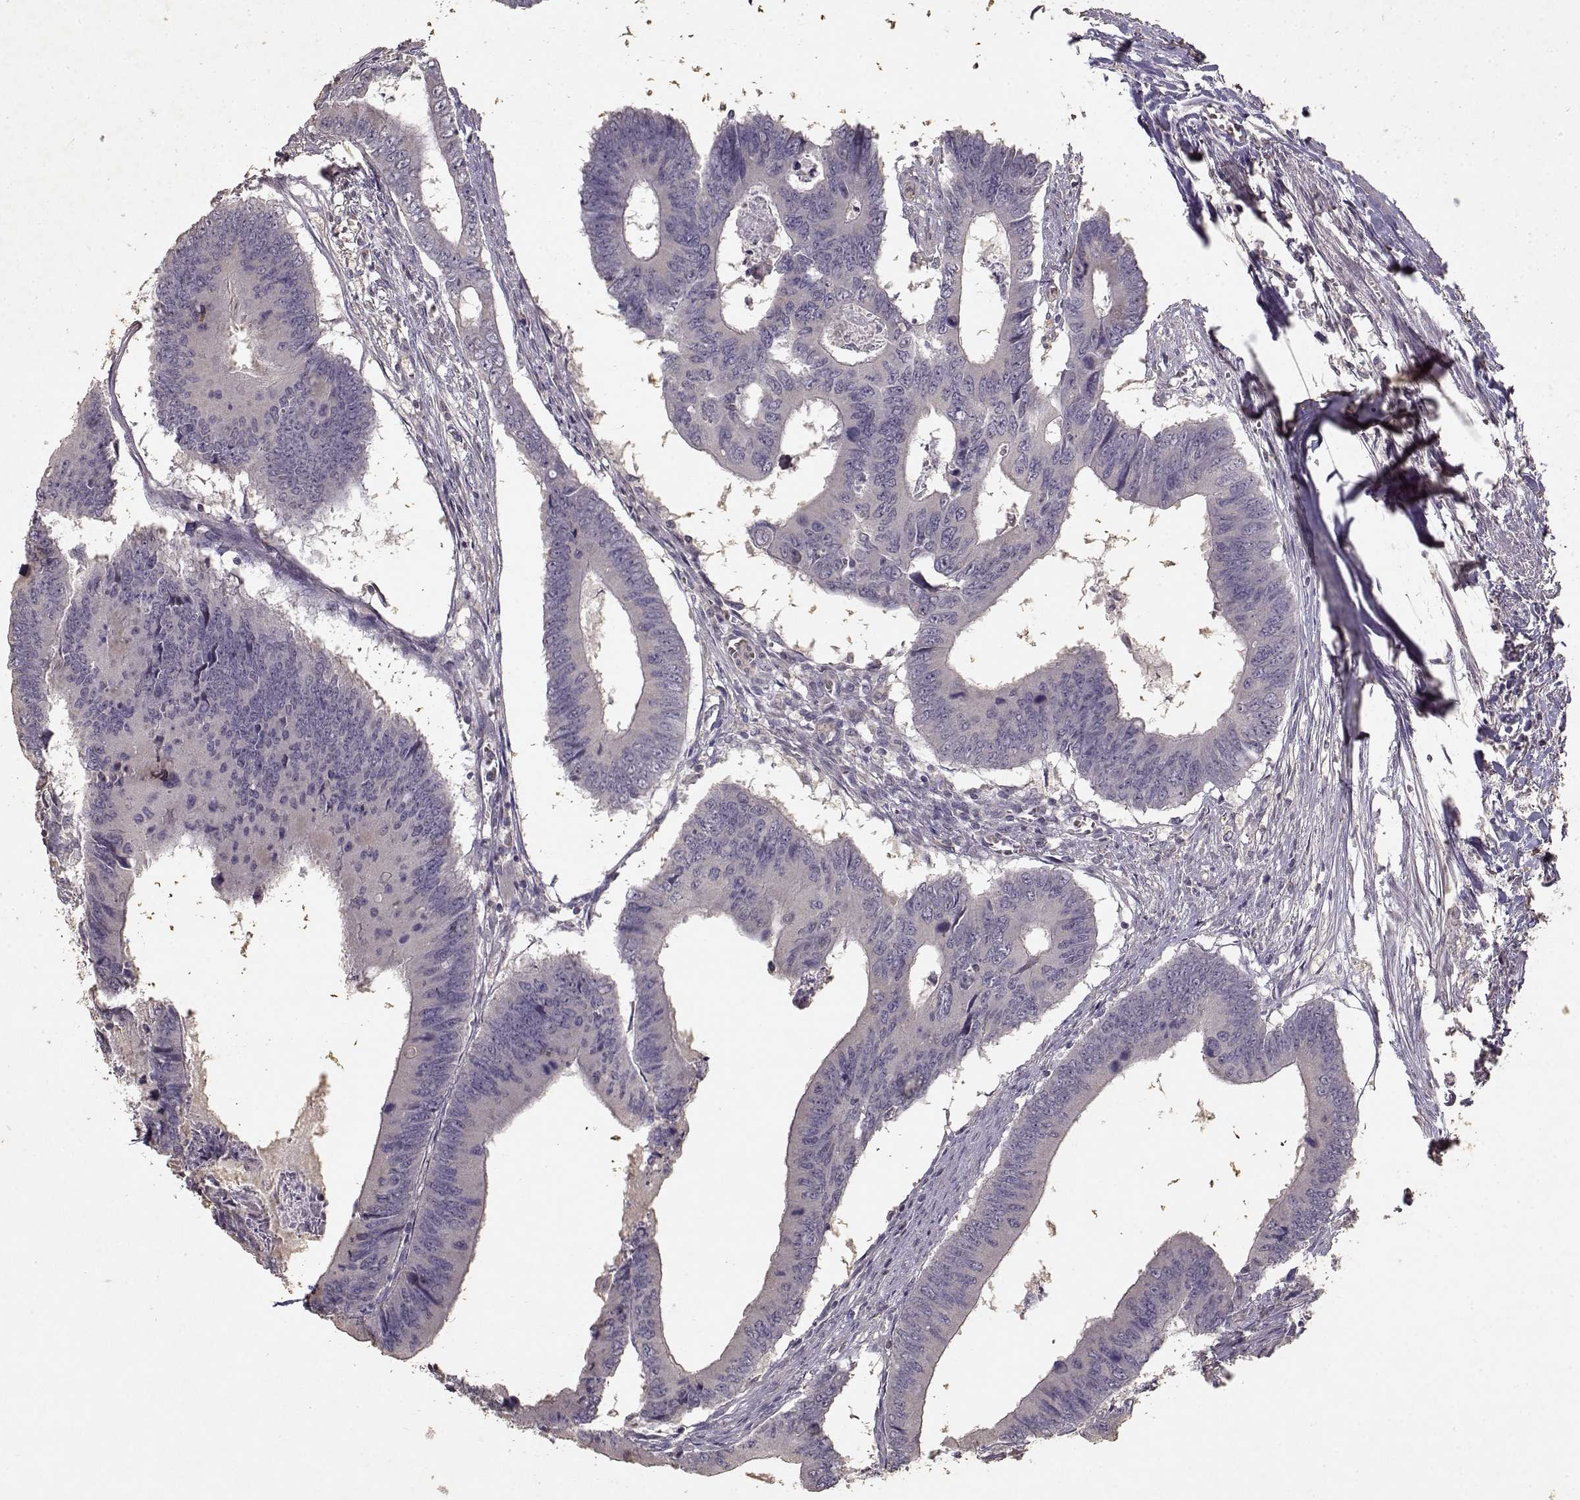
{"staining": {"intensity": "negative", "quantity": "none", "location": "none"}, "tissue": "colorectal cancer", "cell_type": "Tumor cells", "image_type": "cancer", "snomed": [{"axis": "morphology", "description": "Adenocarcinoma, NOS"}, {"axis": "topography", "description": "Colon"}], "caption": "The micrograph demonstrates no significant positivity in tumor cells of adenocarcinoma (colorectal).", "gene": "UROC1", "patient": {"sex": "male", "age": 53}}